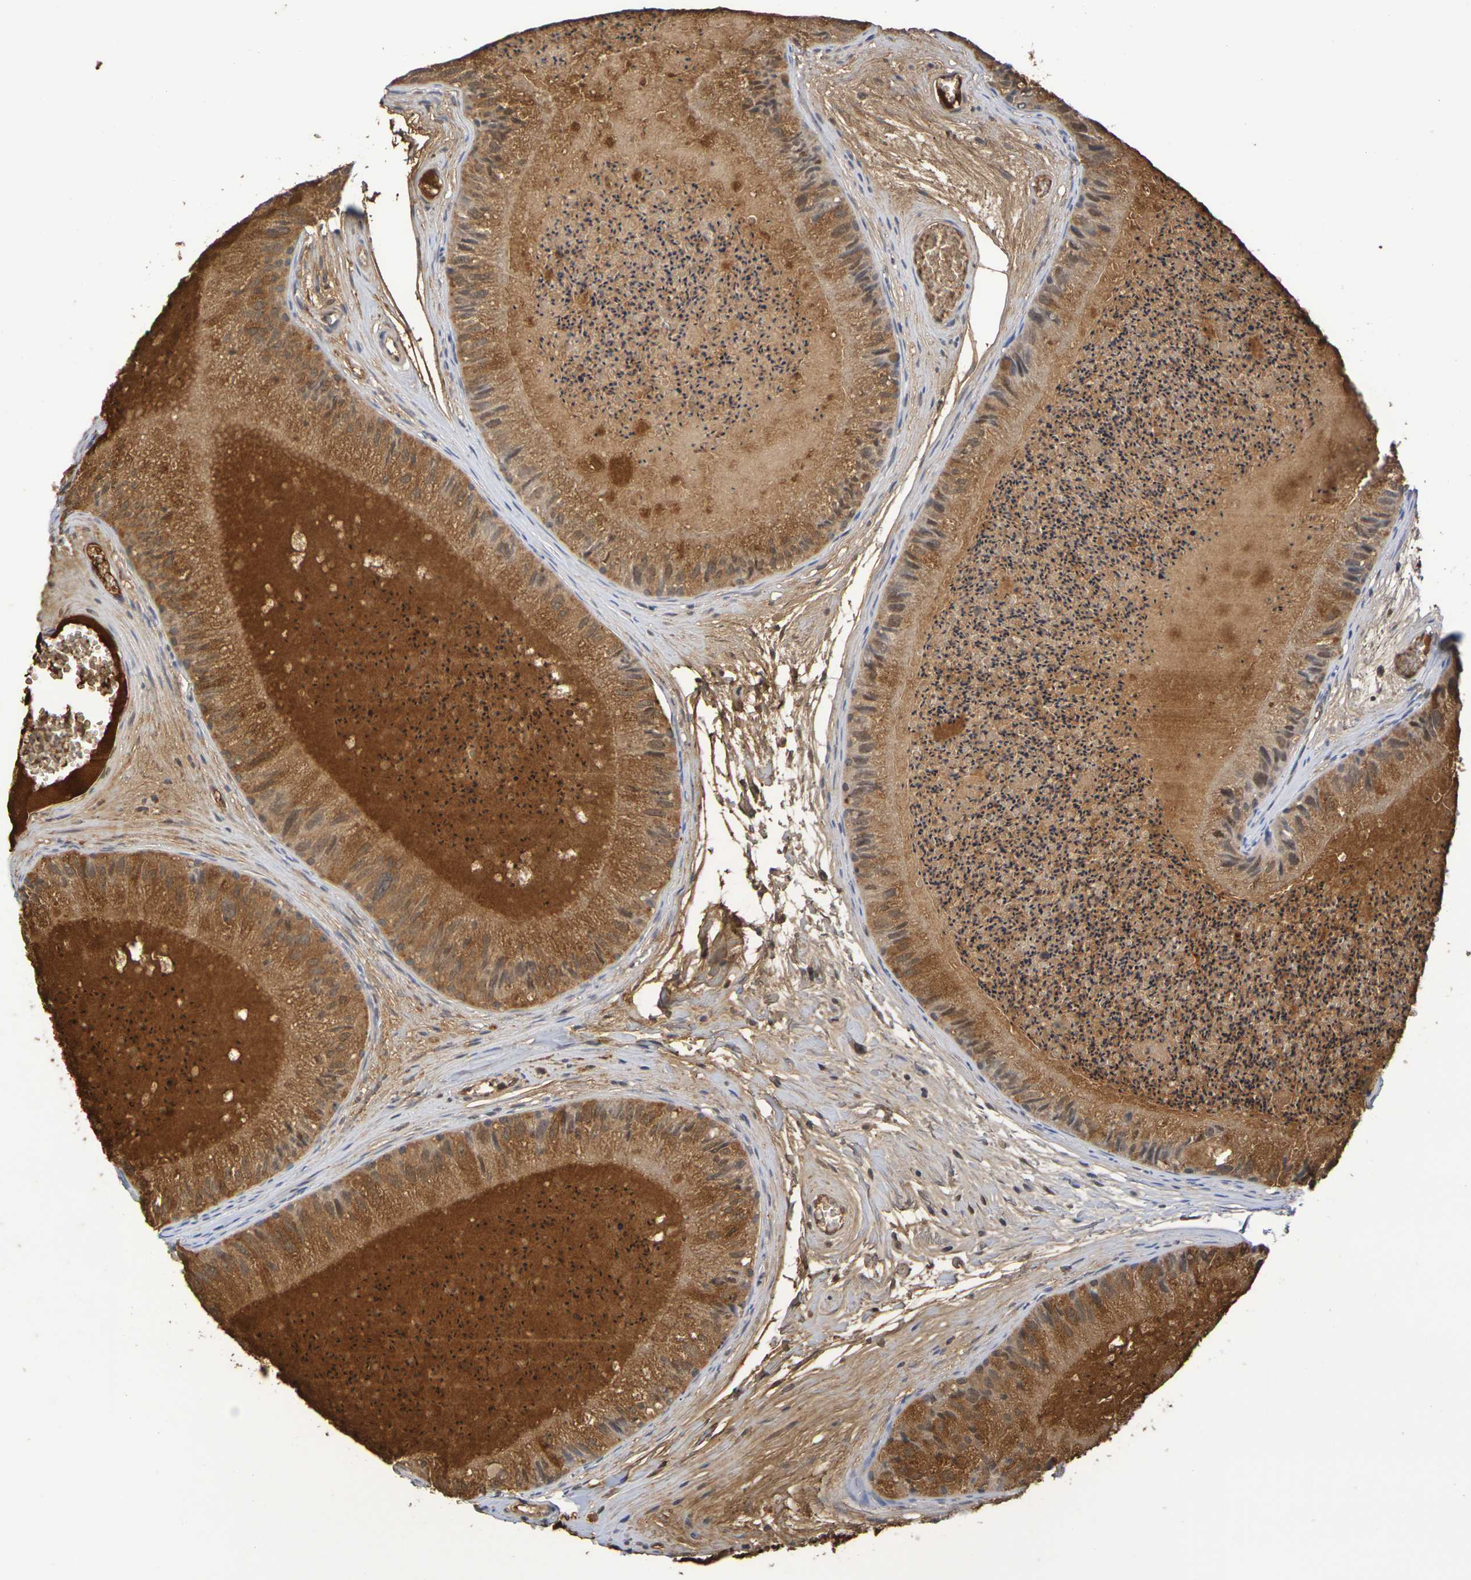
{"staining": {"intensity": "moderate", "quantity": ">75%", "location": "cytoplasmic/membranous,nuclear"}, "tissue": "epididymis", "cell_type": "Glandular cells", "image_type": "normal", "snomed": [{"axis": "morphology", "description": "Normal tissue, NOS"}, {"axis": "topography", "description": "Epididymis"}], "caption": "Glandular cells display moderate cytoplasmic/membranous,nuclear positivity in approximately >75% of cells in unremarkable epididymis.", "gene": "TERF2", "patient": {"sex": "male", "age": 31}}